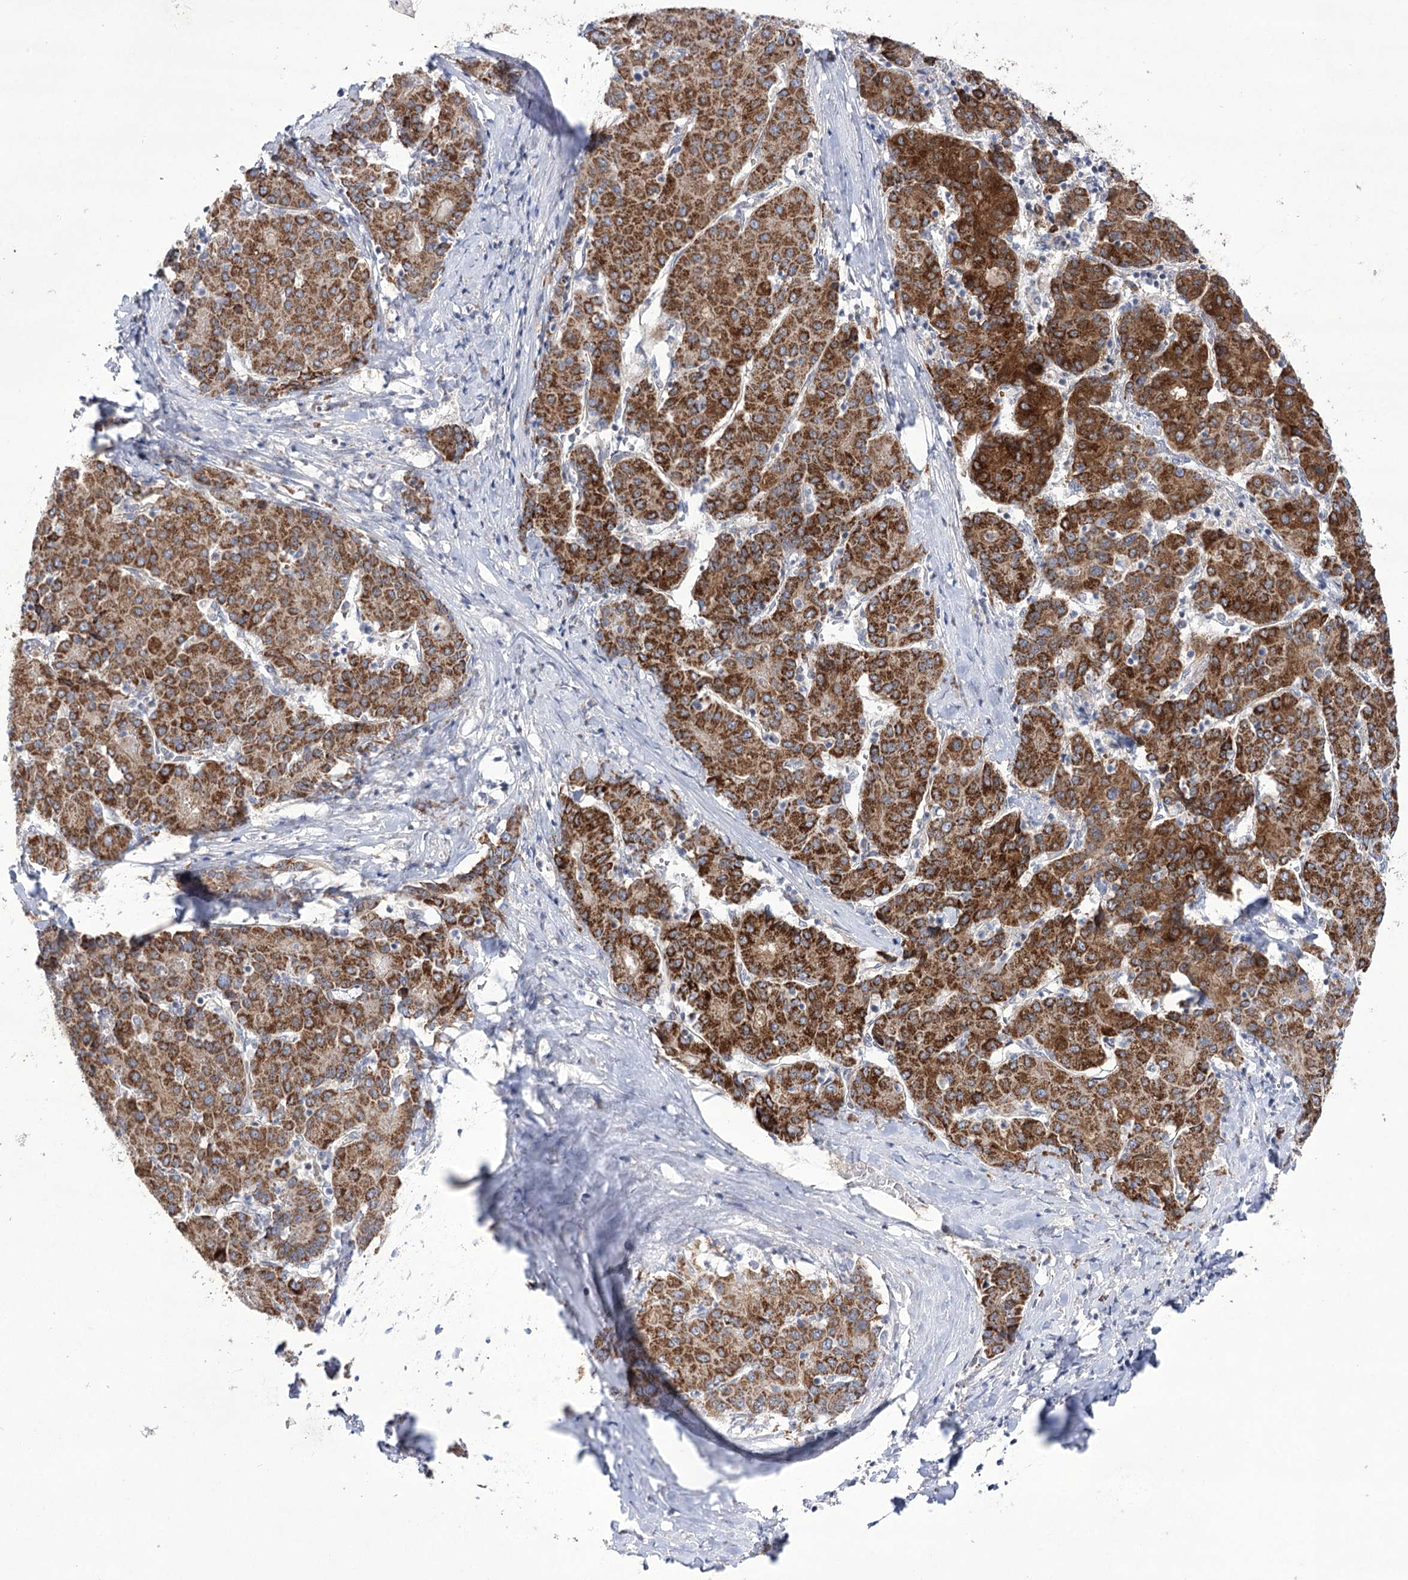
{"staining": {"intensity": "strong", "quantity": ">75%", "location": "cytoplasmic/membranous"}, "tissue": "liver cancer", "cell_type": "Tumor cells", "image_type": "cancer", "snomed": [{"axis": "morphology", "description": "Carcinoma, Hepatocellular, NOS"}, {"axis": "topography", "description": "Liver"}], "caption": "Liver cancer (hepatocellular carcinoma) stained with a brown dye shows strong cytoplasmic/membranous positive expression in about >75% of tumor cells.", "gene": "ECHDC3", "patient": {"sex": "male", "age": 65}}